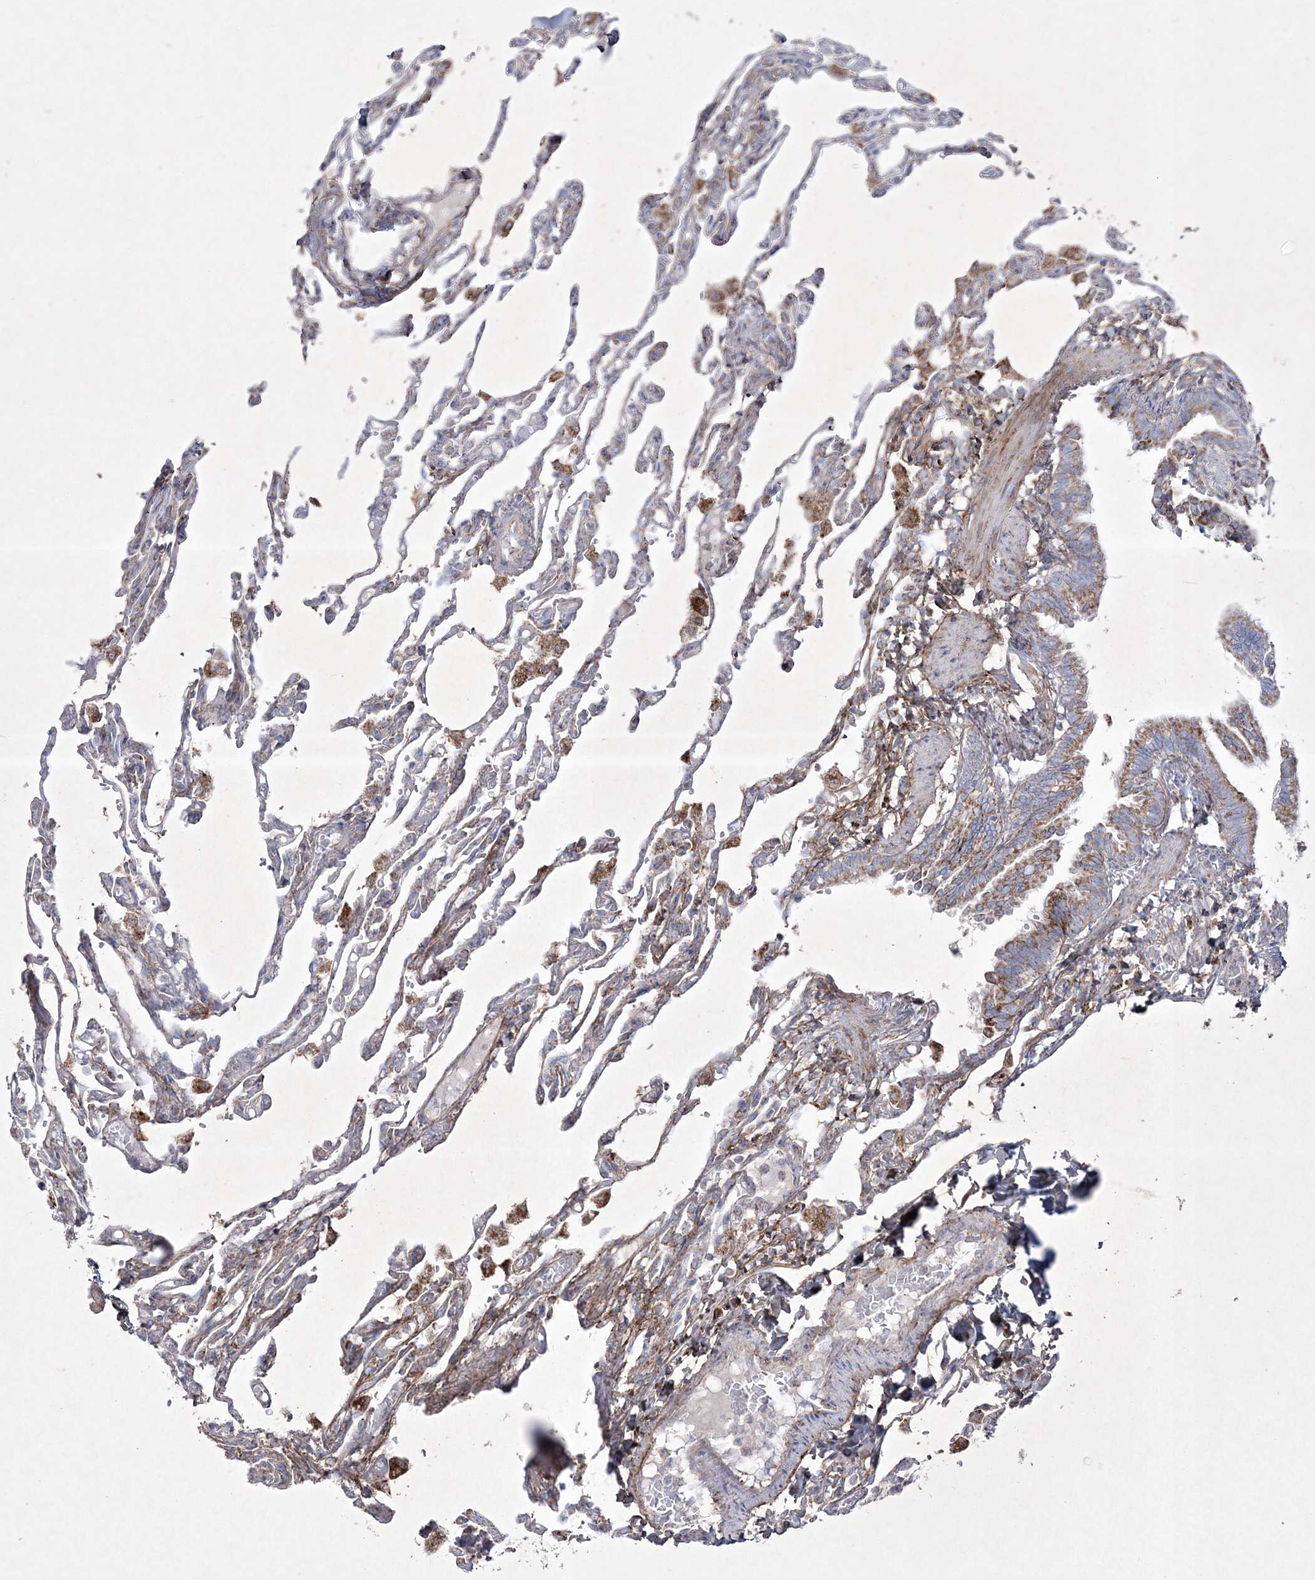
{"staining": {"intensity": "weak", "quantity": "<25%", "location": "cytoplasmic/membranous"}, "tissue": "lung", "cell_type": "Alveolar cells", "image_type": "normal", "snomed": [{"axis": "morphology", "description": "Normal tissue, NOS"}, {"axis": "topography", "description": "Lung"}], "caption": "The histopathology image reveals no staining of alveolar cells in normal lung. (DAB immunohistochemistry with hematoxylin counter stain).", "gene": "RICTOR", "patient": {"sex": "male", "age": 21}}